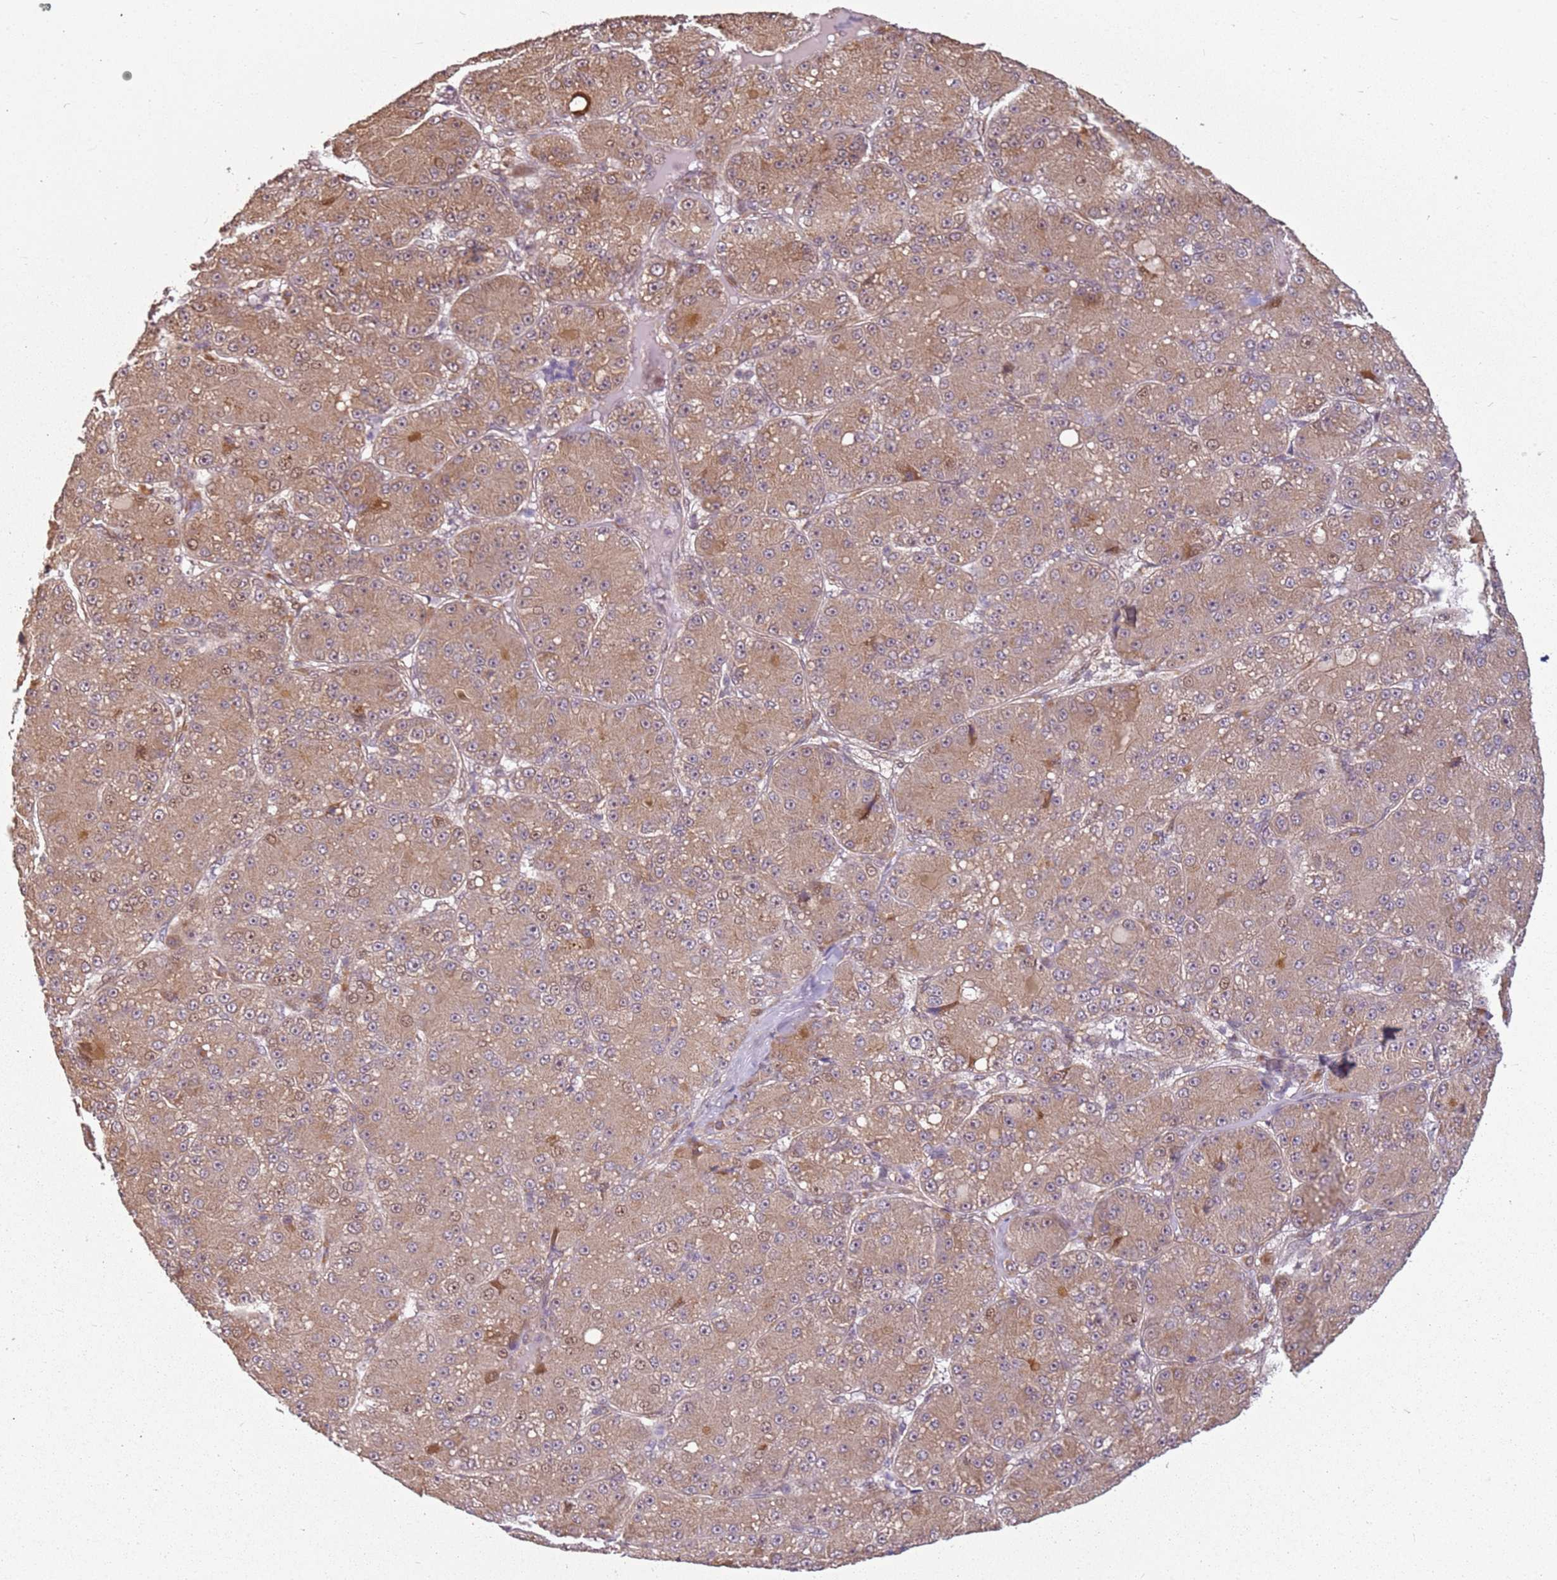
{"staining": {"intensity": "moderate", "quantity": ">75%", "location": "cytoplasmic/membranous"}, "tissue": "liver cancer", "cell_type": "Tumor cells", "image_type": "cancer", "snomed": [{"axis": "morphology", "description": "Carcinoma, Hepatocellular, NOS"}, {"axis": "topography", "description": "Liver"}], "caption": "Human liver hepatocellular carcinoma stained with a brown dye demonstrates moderate cytoplasmic/membranous positive staining in about >75% of tumor cells.", "gene": "CHURC1", "patient": {"sex": "male", "age": 67}}